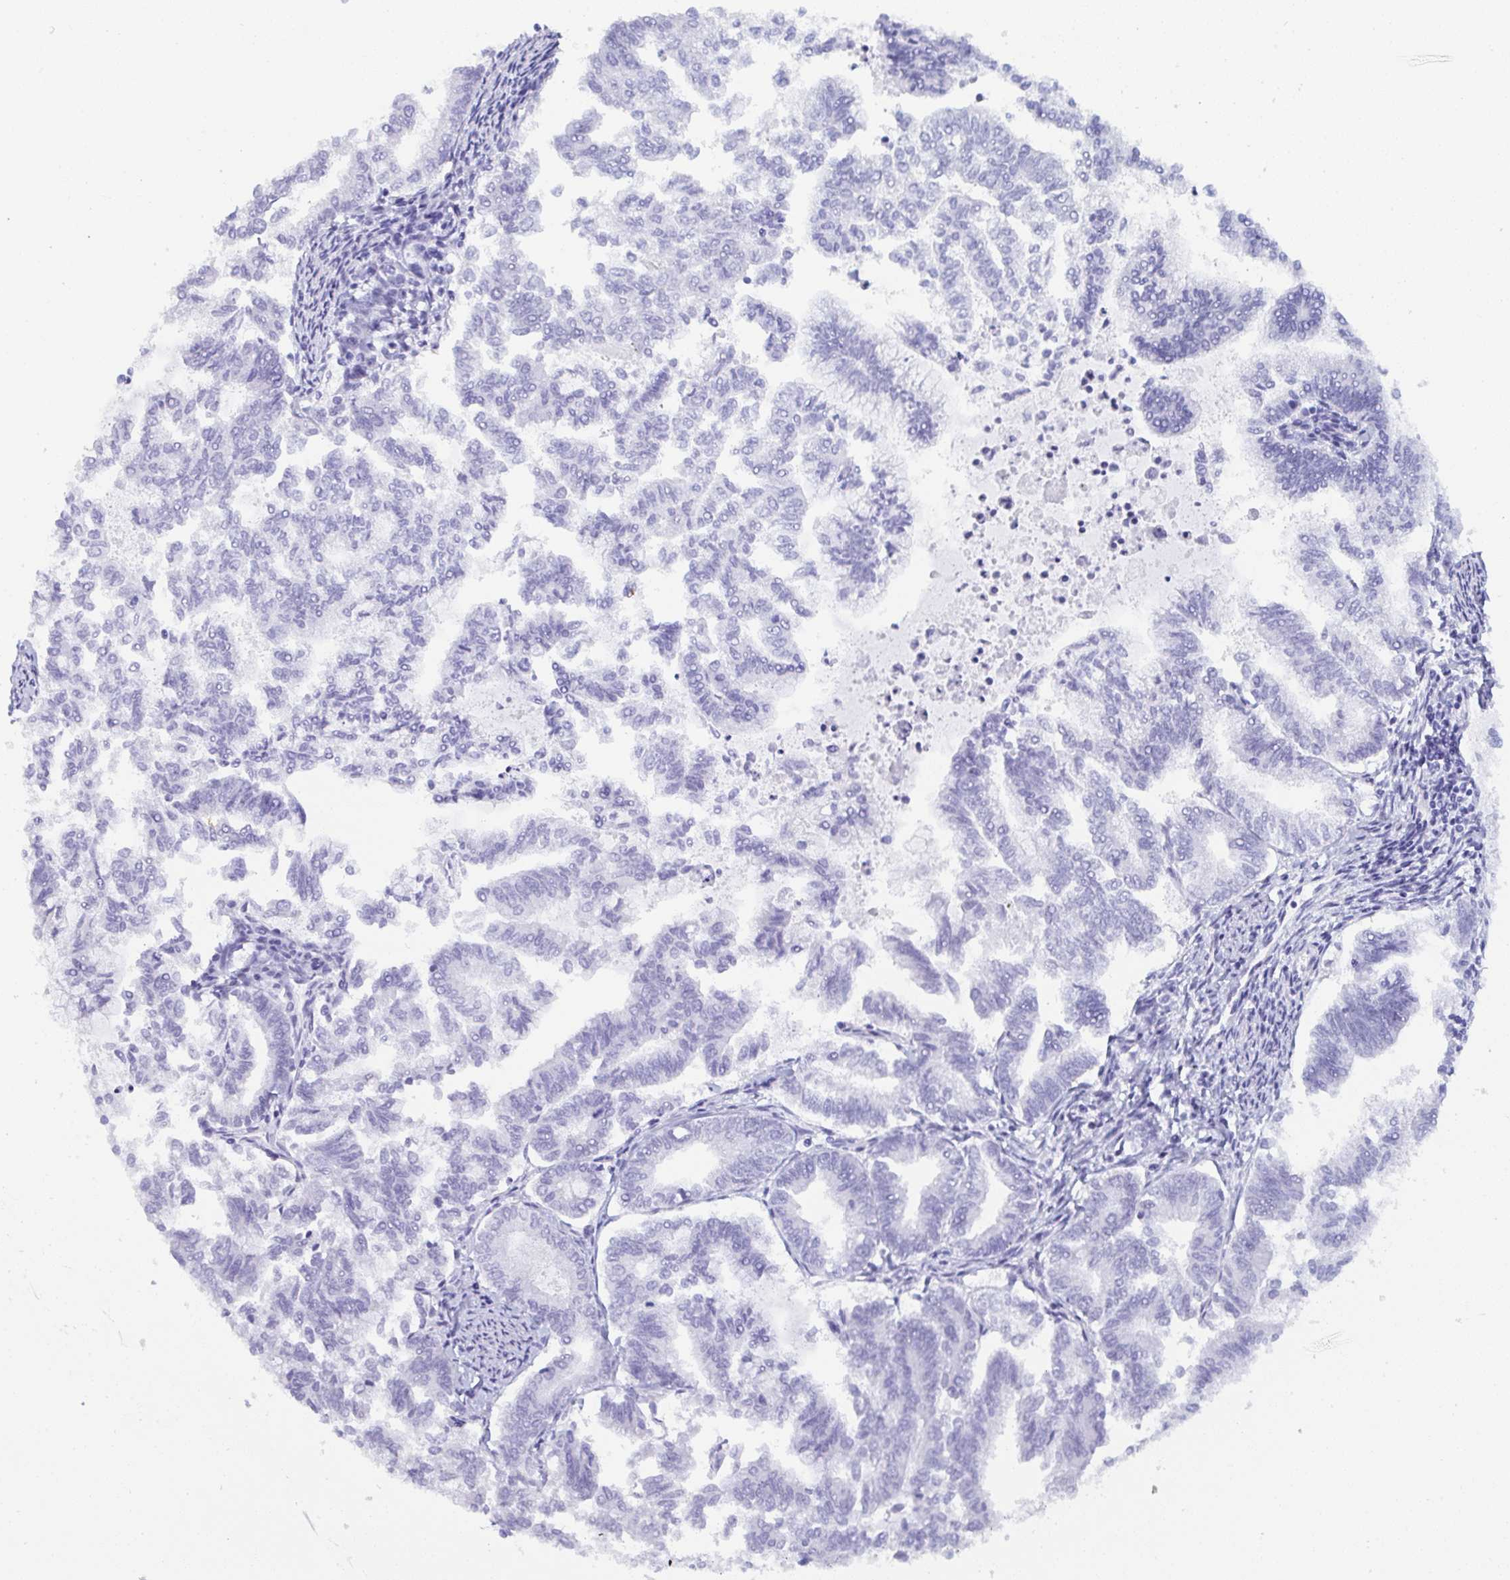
{"staining": {"intensity": "negative", "quantity": "none", "location": "none"}, "tissue": "endometrial cancer", "cell_type": "Tumor cells", "image_type": "cancer", "snomed": [{"axis": "morphology", "description": "Adenocarcinoma, NOS"}, {"axis": "topography", "description": "Endometrium"}], "caption": "Immunohistochemistry (IHC) image of neoplastic tissue: human adenocarcinoma (endometrial) stained with DAB (3,3'-diaminobenzidine) displays no significant protein positivity in tumor cells.", "gene": "MRGPRG", "patient": {"sex": "female", "age": 79}}